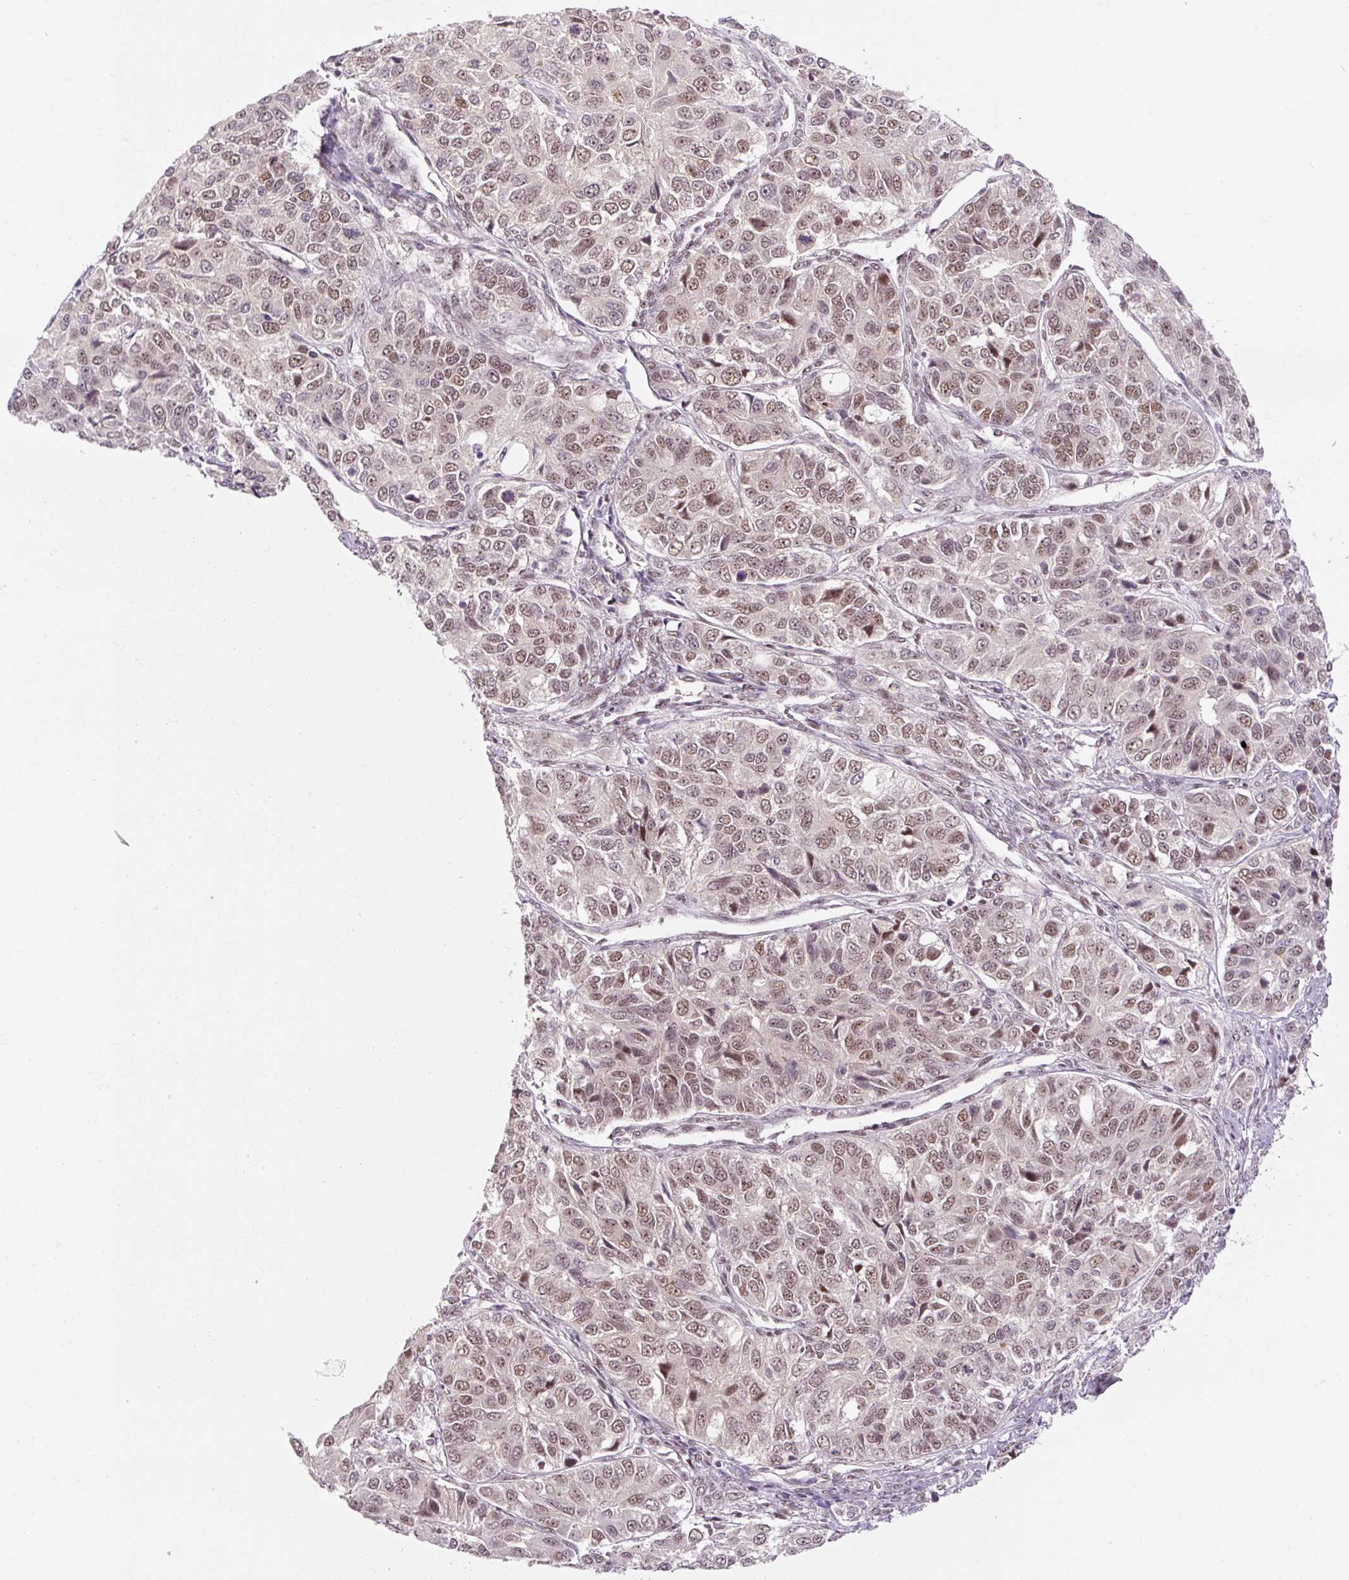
{"staining": {"intensity": "moderate", "quantity": ">75%", "location": "nuclear"}, "tissue": "ovarian cancer", "cell_type": "Tumor cells", "image_type": "cancer", "snomed": [{"axis": "morphology", "description": "Carcinoma, endometroid"}, {"axis": "topography", "description": "Ovary"}], "caption": "The immunohistochemical stain shows moderate nuclear staining in tumor cells of endometroid carcinoma (ovarian) tissue.", "gene": "U2AF2", "patient": {"sex": "female", "age": 51}}